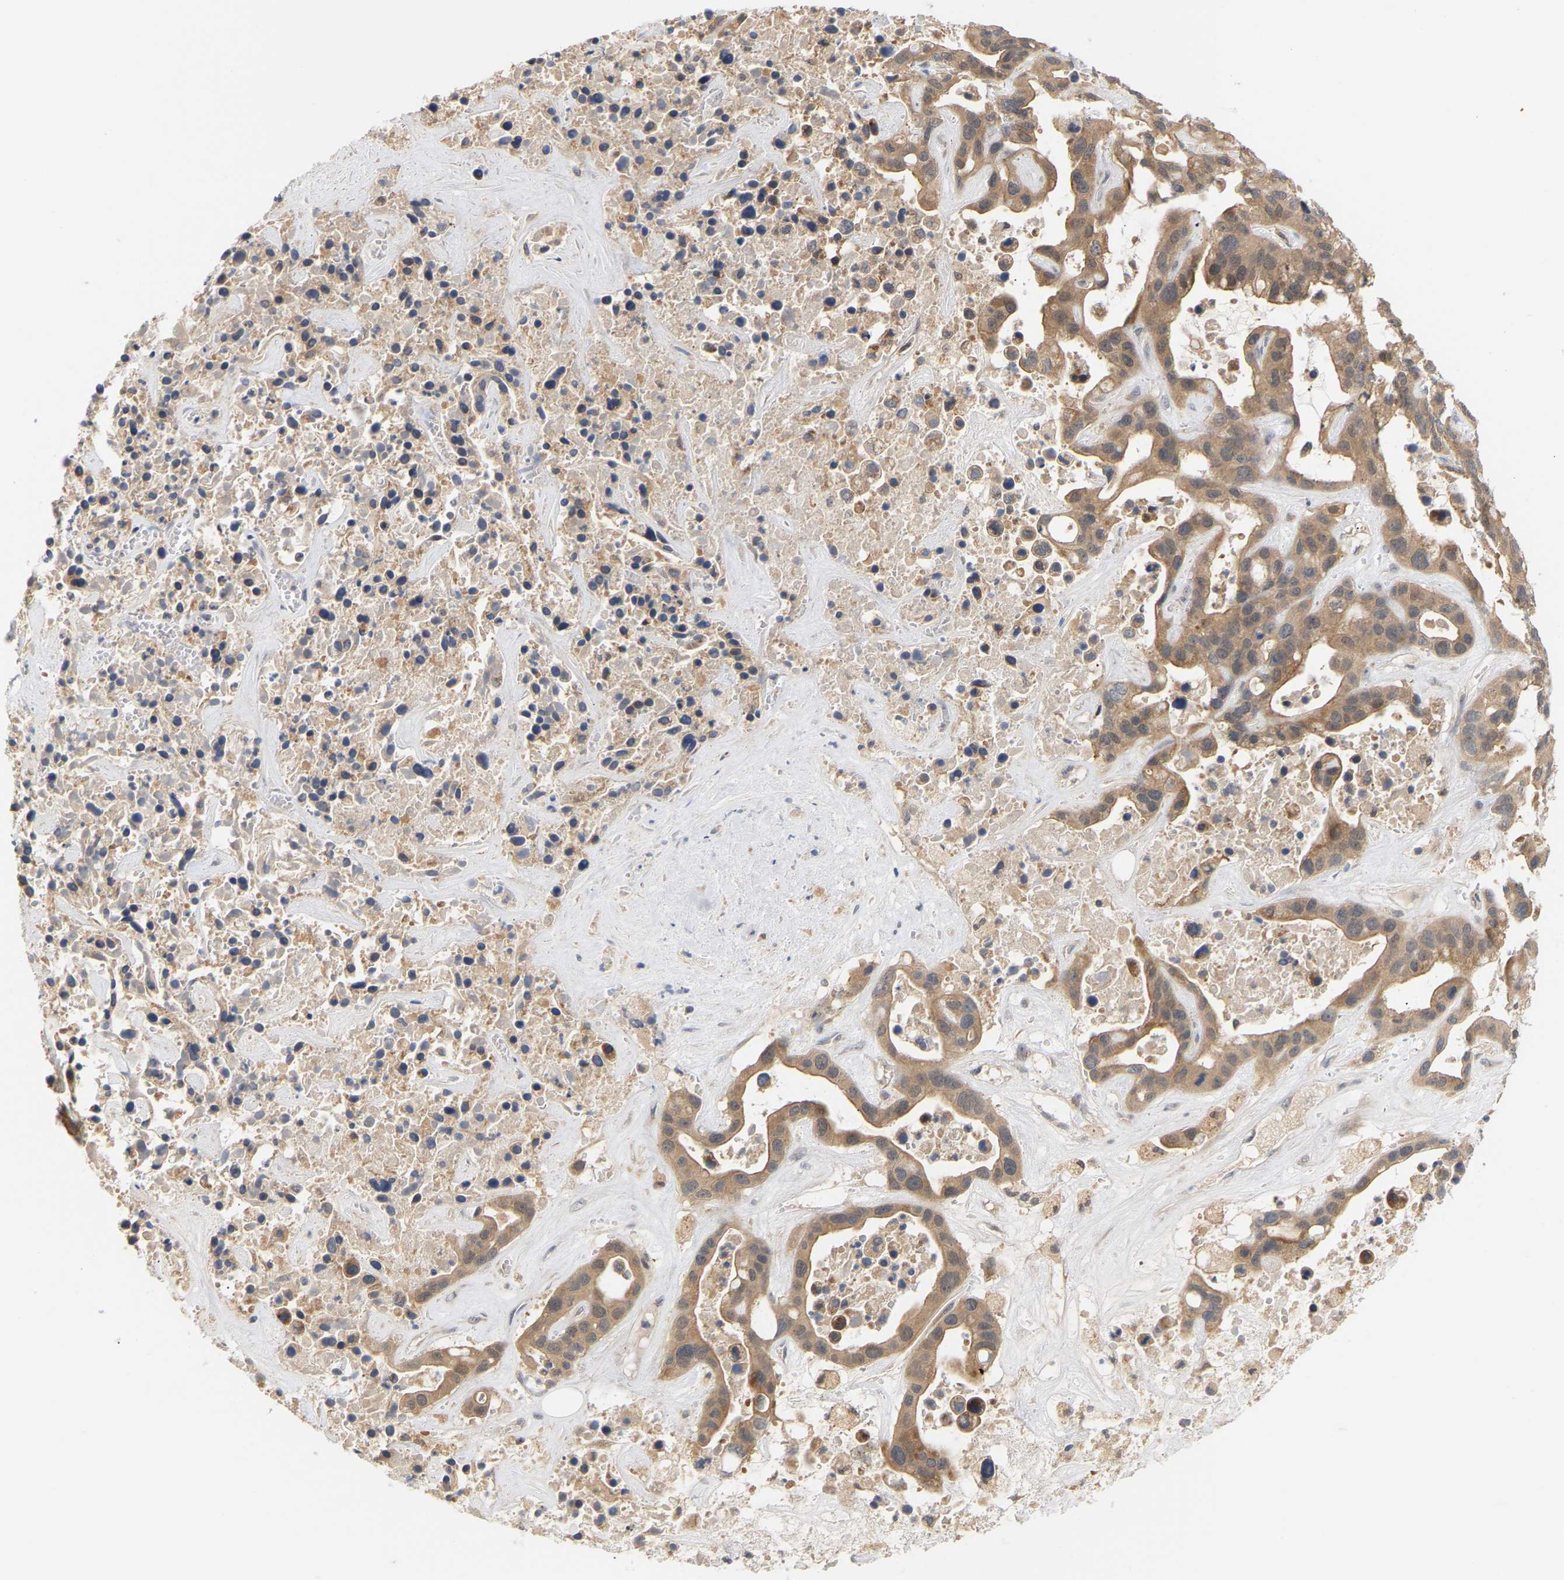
{"staining": {"intensity": "moderate", "quantity": ">75%", "location": "cytoplasmic/membranous"}, "tissue": "liver cancer", "cell_type": "Tumor cells", "image_type": "cancer", "snomed": [{"axis": "morphology", "description": "Cholangiocarcinoma"}, {"axis": "topography", "description": "Liver"}], "caption": "Immunohistochemical staining of human cholangiocarcinoma (liver) reveals moderate cytoplasmic/membranous protein staining in approximately >75% of tumor cells.", "gene": "TPMT", "patient": {"sex": "female", "age": 65}}